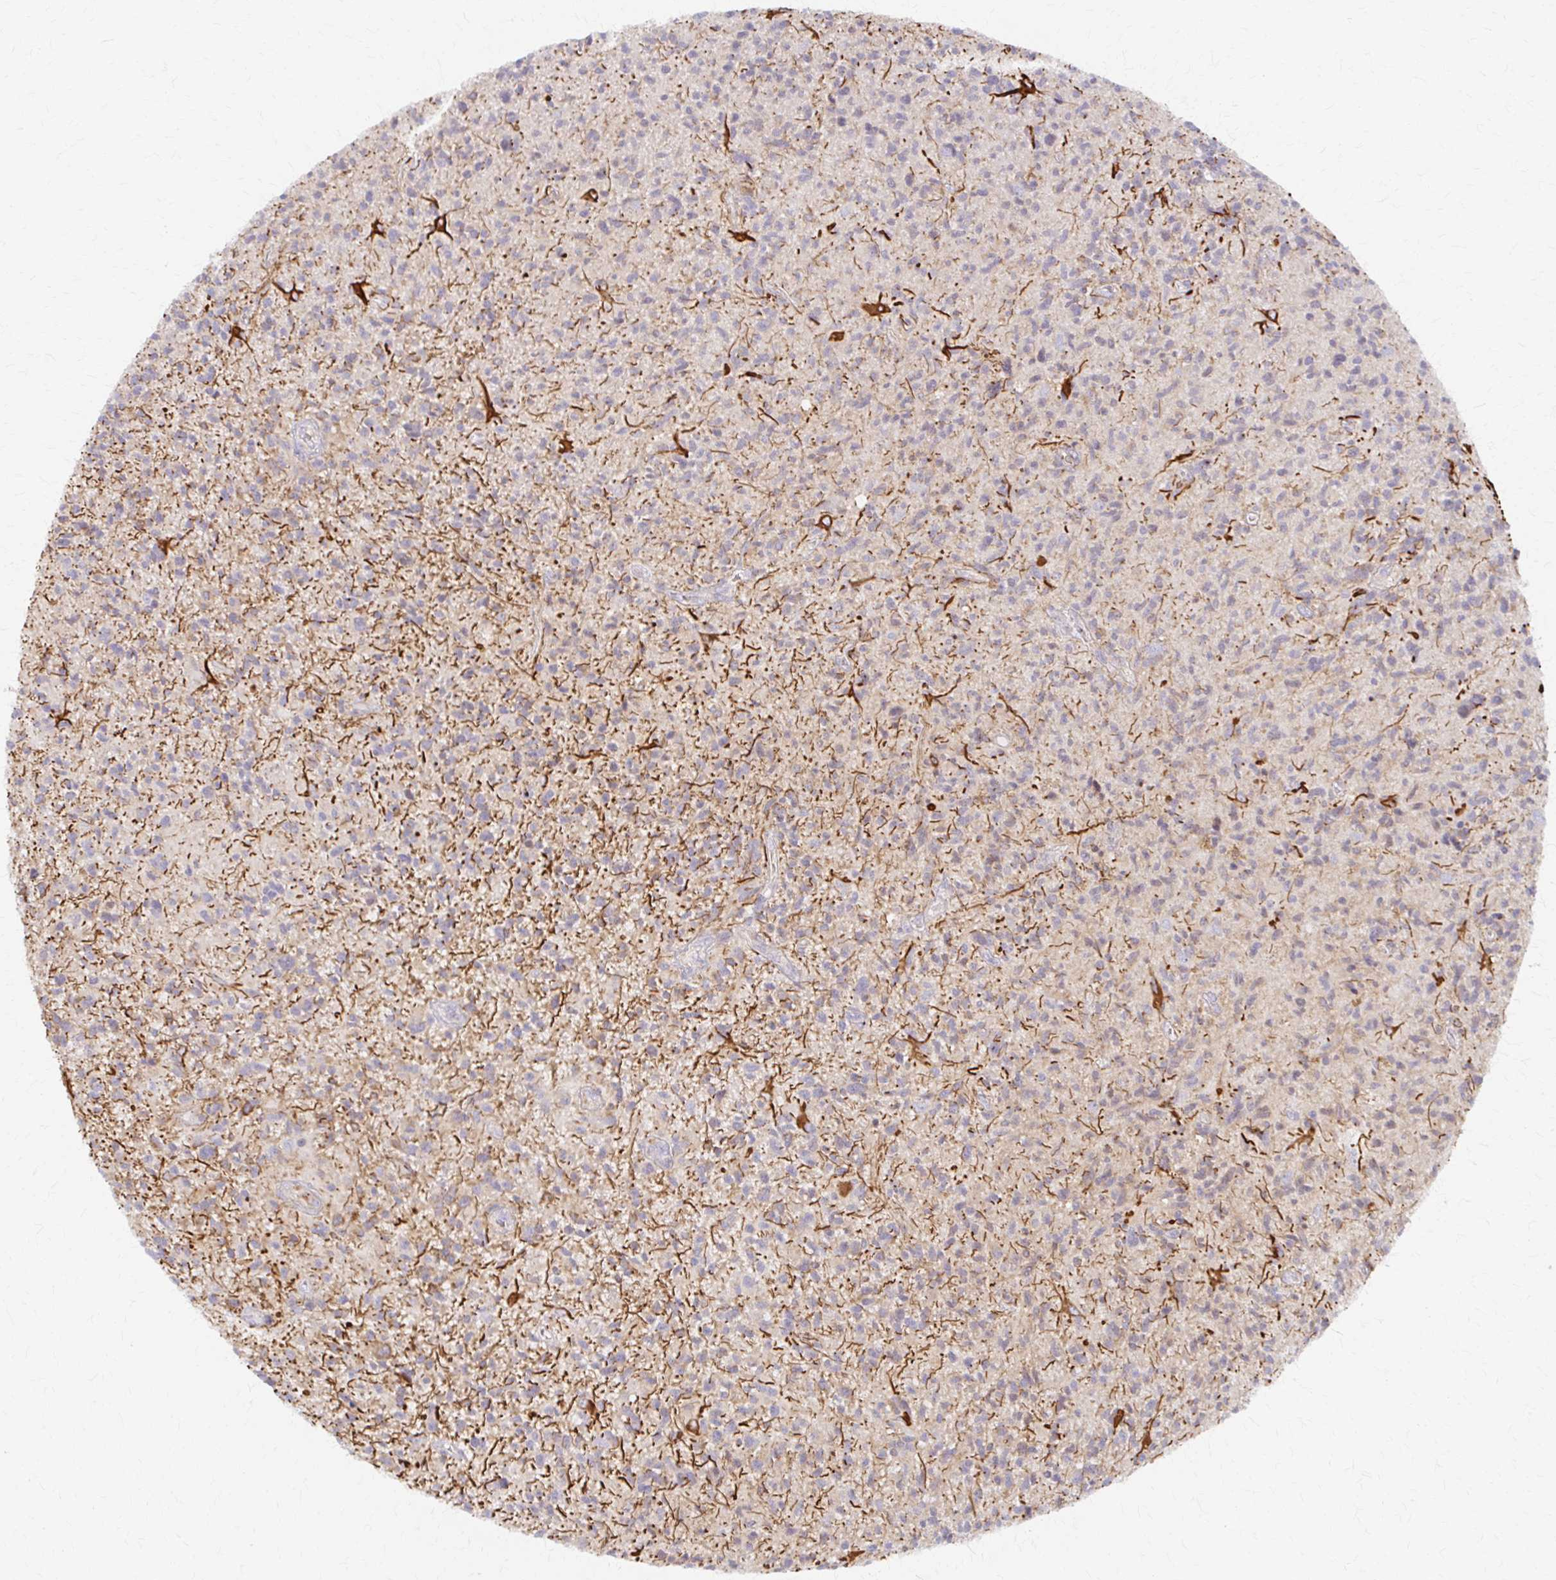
{"staining": {"intensity": "negative", "quantity": "none", "location": "none"}, "tissue": "glioma", "cell_type": "Tumor cells", "image_type": "cancer", "snomed": [{"axis": "morphology", "description": "Glioma, malignant, High grade"}, {"axis": "topography", "description": "Brain"}], "caption": "DAB (3,3'-diaminobenzidine) immunohistochemical staining of glioma reveals no significant staining in tumor cells.", "gene": "ARHGAP35", "patient": {"sex": "female", "age": 70}}